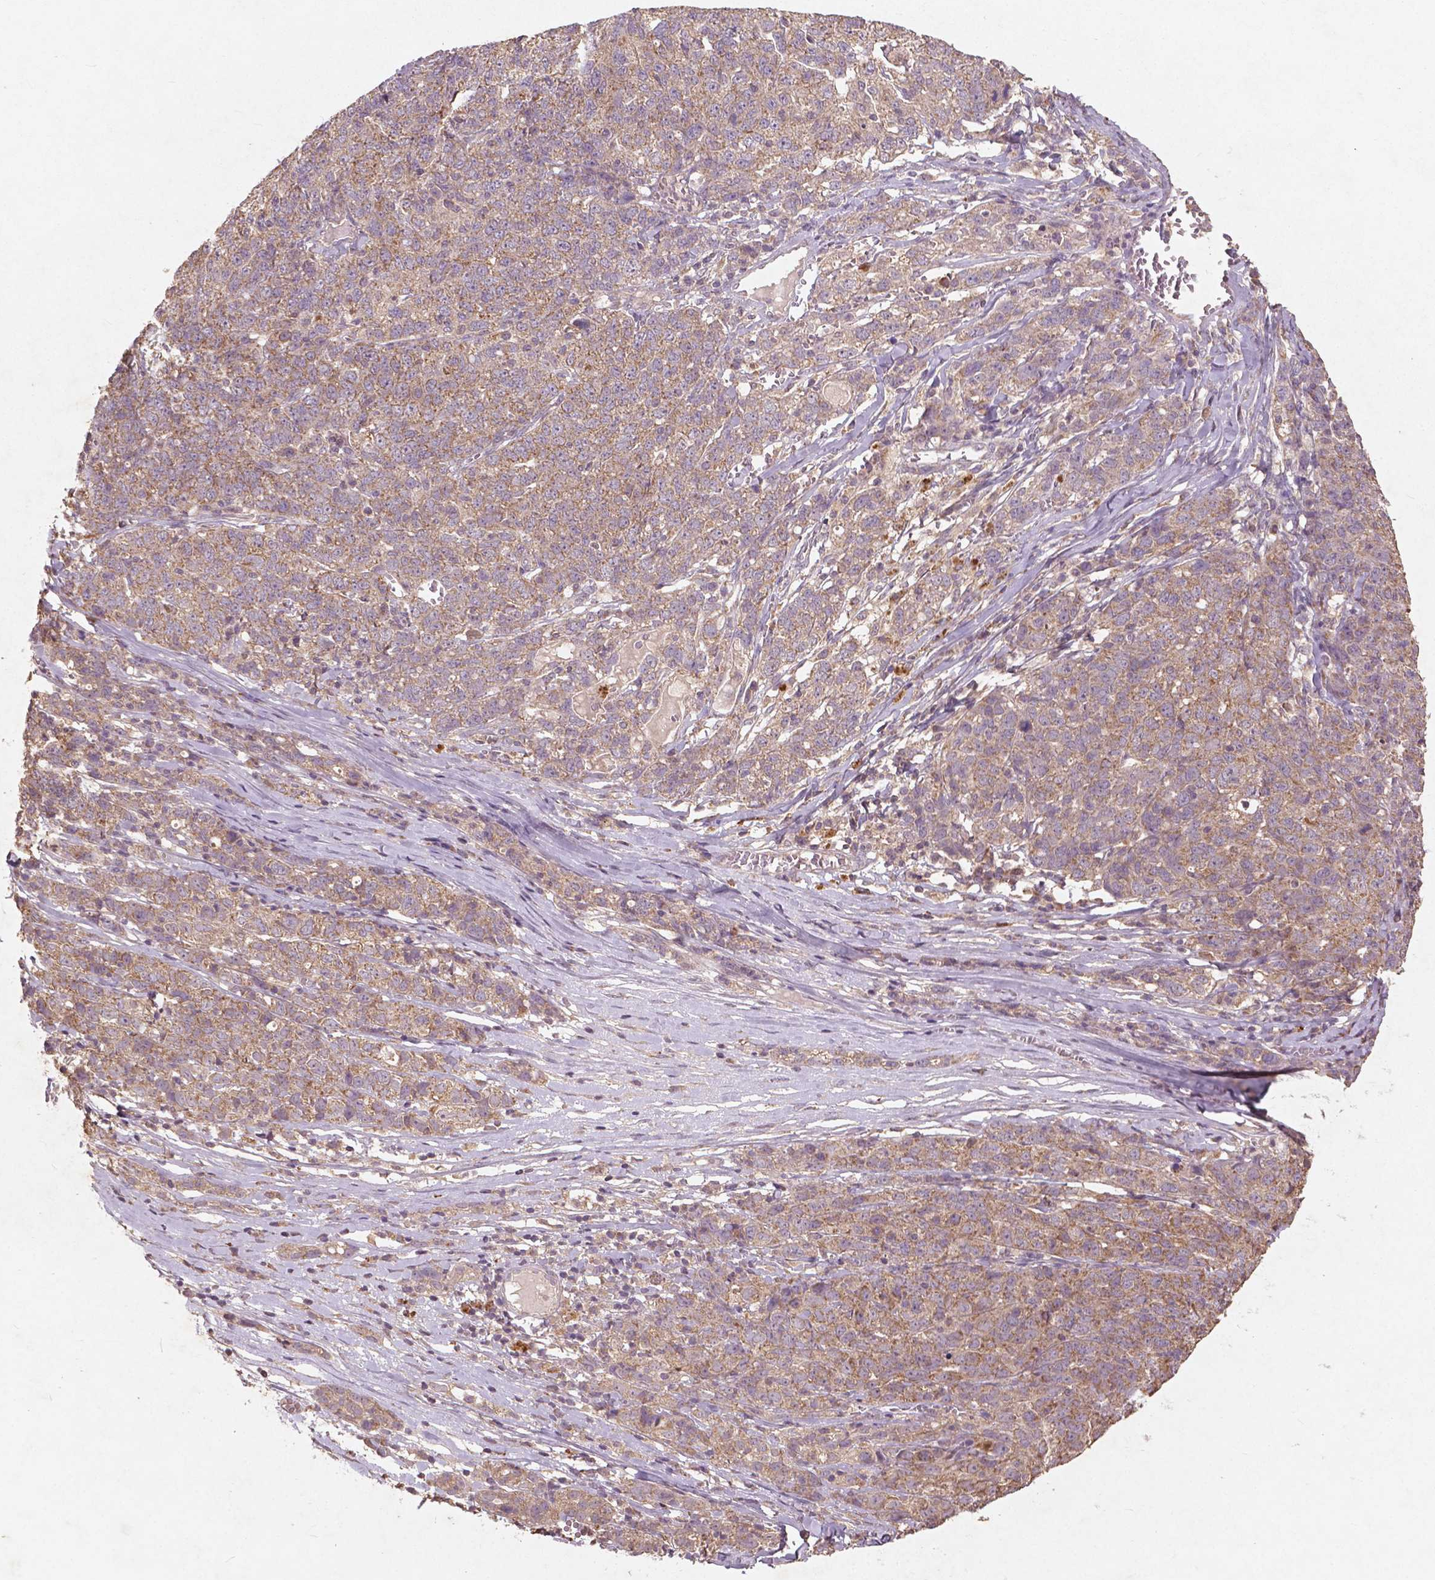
{"staining": {"intensity": "moderate", "quantity": ">75%", "location": "cytoplasmic/membranous"}, "tissue": "ovarian cancer", "cell_type": "Tumor cells", "image_type": "cancer", "snomed": [{"axis": "morphology", "description": "Cystadenocarcinoma, serous, NOS"}, {"axis": "topography", "description": "Ovary"}], "caption": "High-magnification brightfield microscopy of ovarian cancer (serous cystadenocarcinoma) stained with DAB (brown) and counterstained with hematoxylin (blue). tumor cells exhibit moderate cytoplasmic/membranous expression is seen in about>75% of cells. The staining is performed using DAB (3,3'-diaminobenzidine) brown chromogen to label protein expression. The nuclei are counter-stained blue using hematoxylin.", "gene": "ST6GALNAC5", "patient": {"sex": "female", "age": 71}}